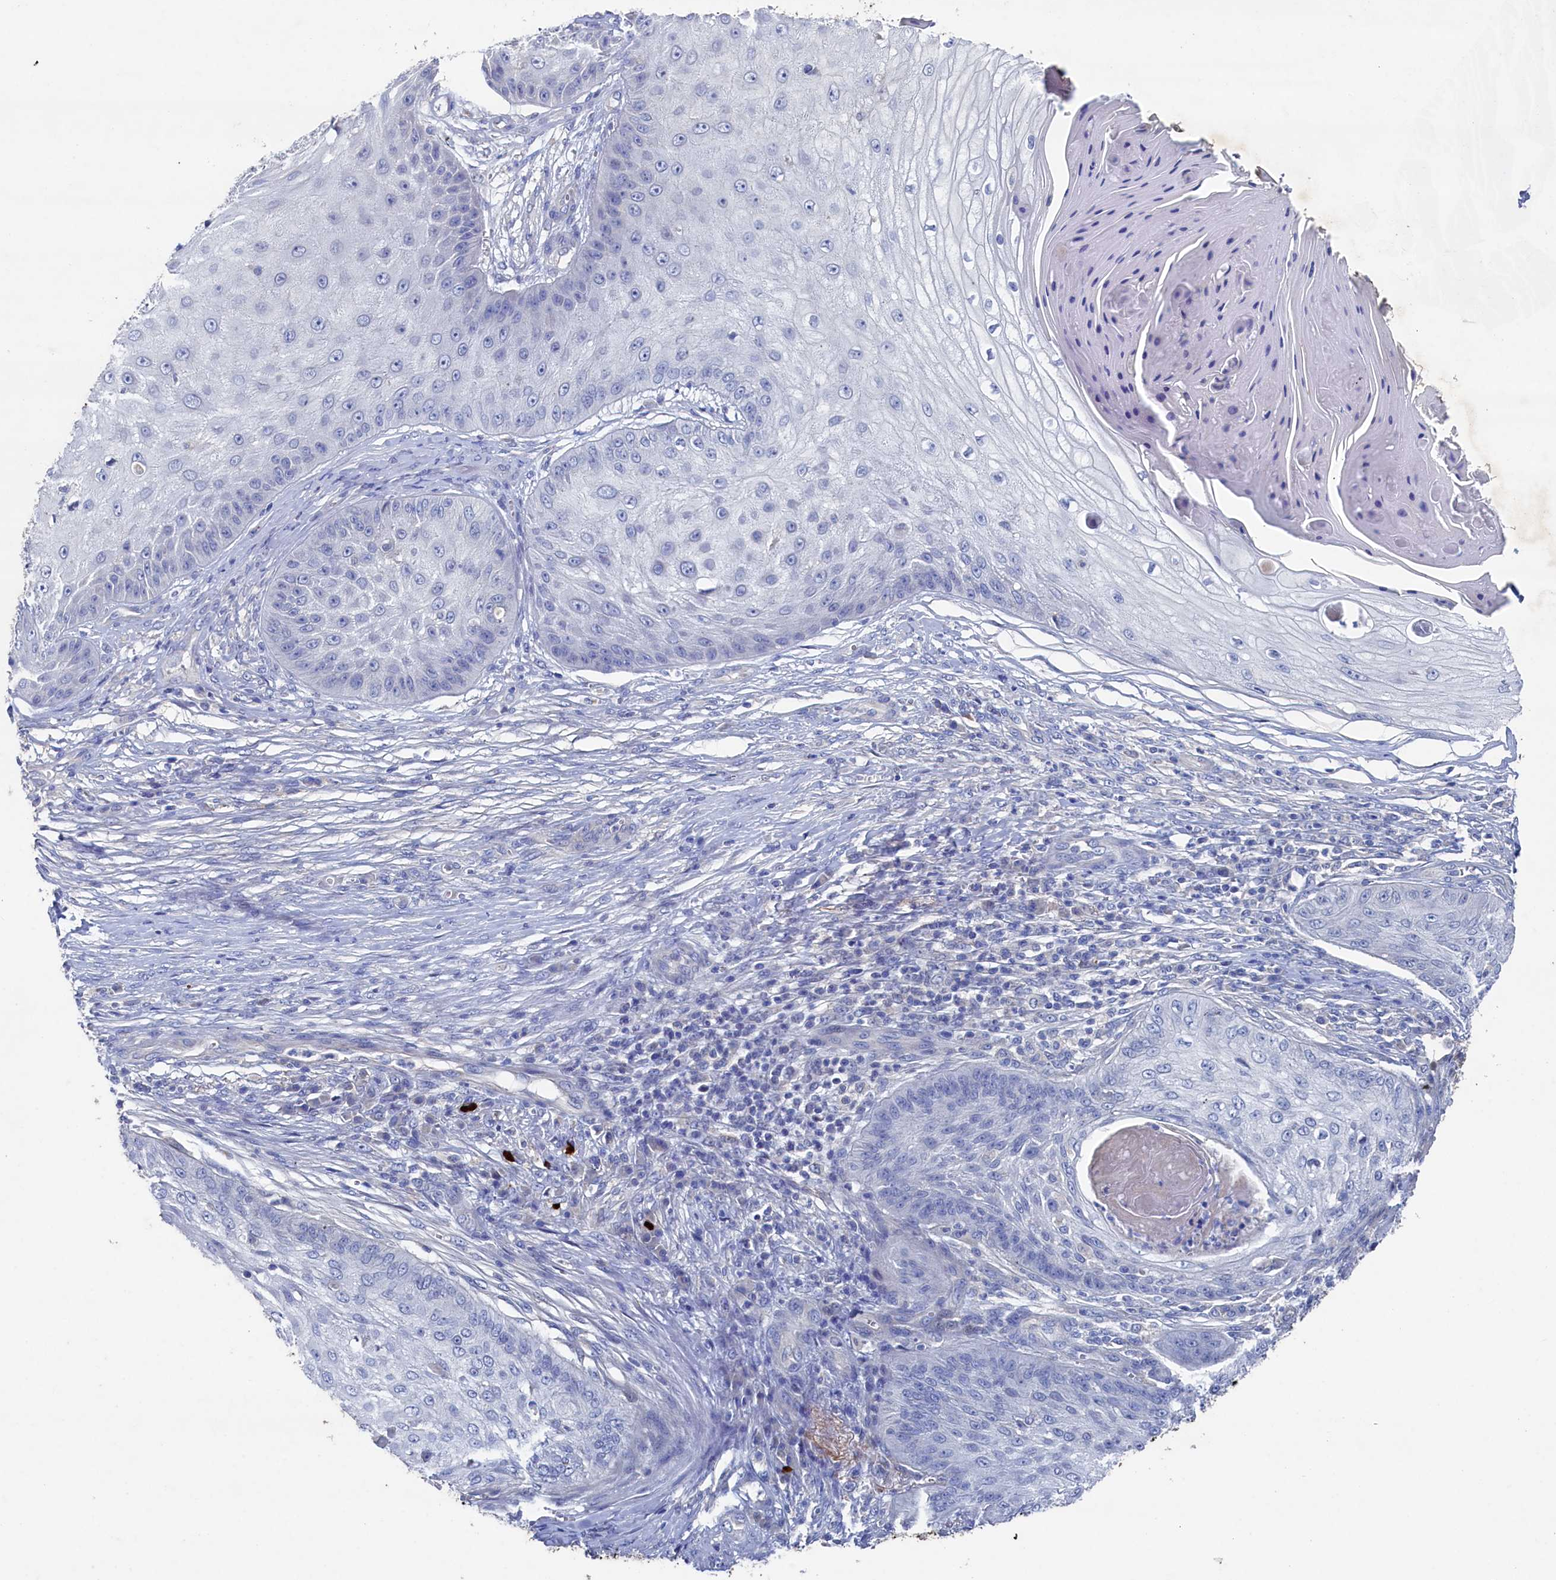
{"staining": {"intensity": "negative", "quantity": "none", "location": "none"}, "tissue": "skin cancer", "cell_type": "Tumor cells", "image_type": "cancer", "snomed": [{"axis": "morphology", "description": "Squamous cell carcinoma, NOS"}, {"axis": "topography", "description": "Skin"}], "caption": "This is a micrograph of immunohistochemistry (IHC) staining of skin cancer, which shows no positivity in tumor cells.", "gene": "CBLIF", "patient": {"sex": "male", "age": 70}}